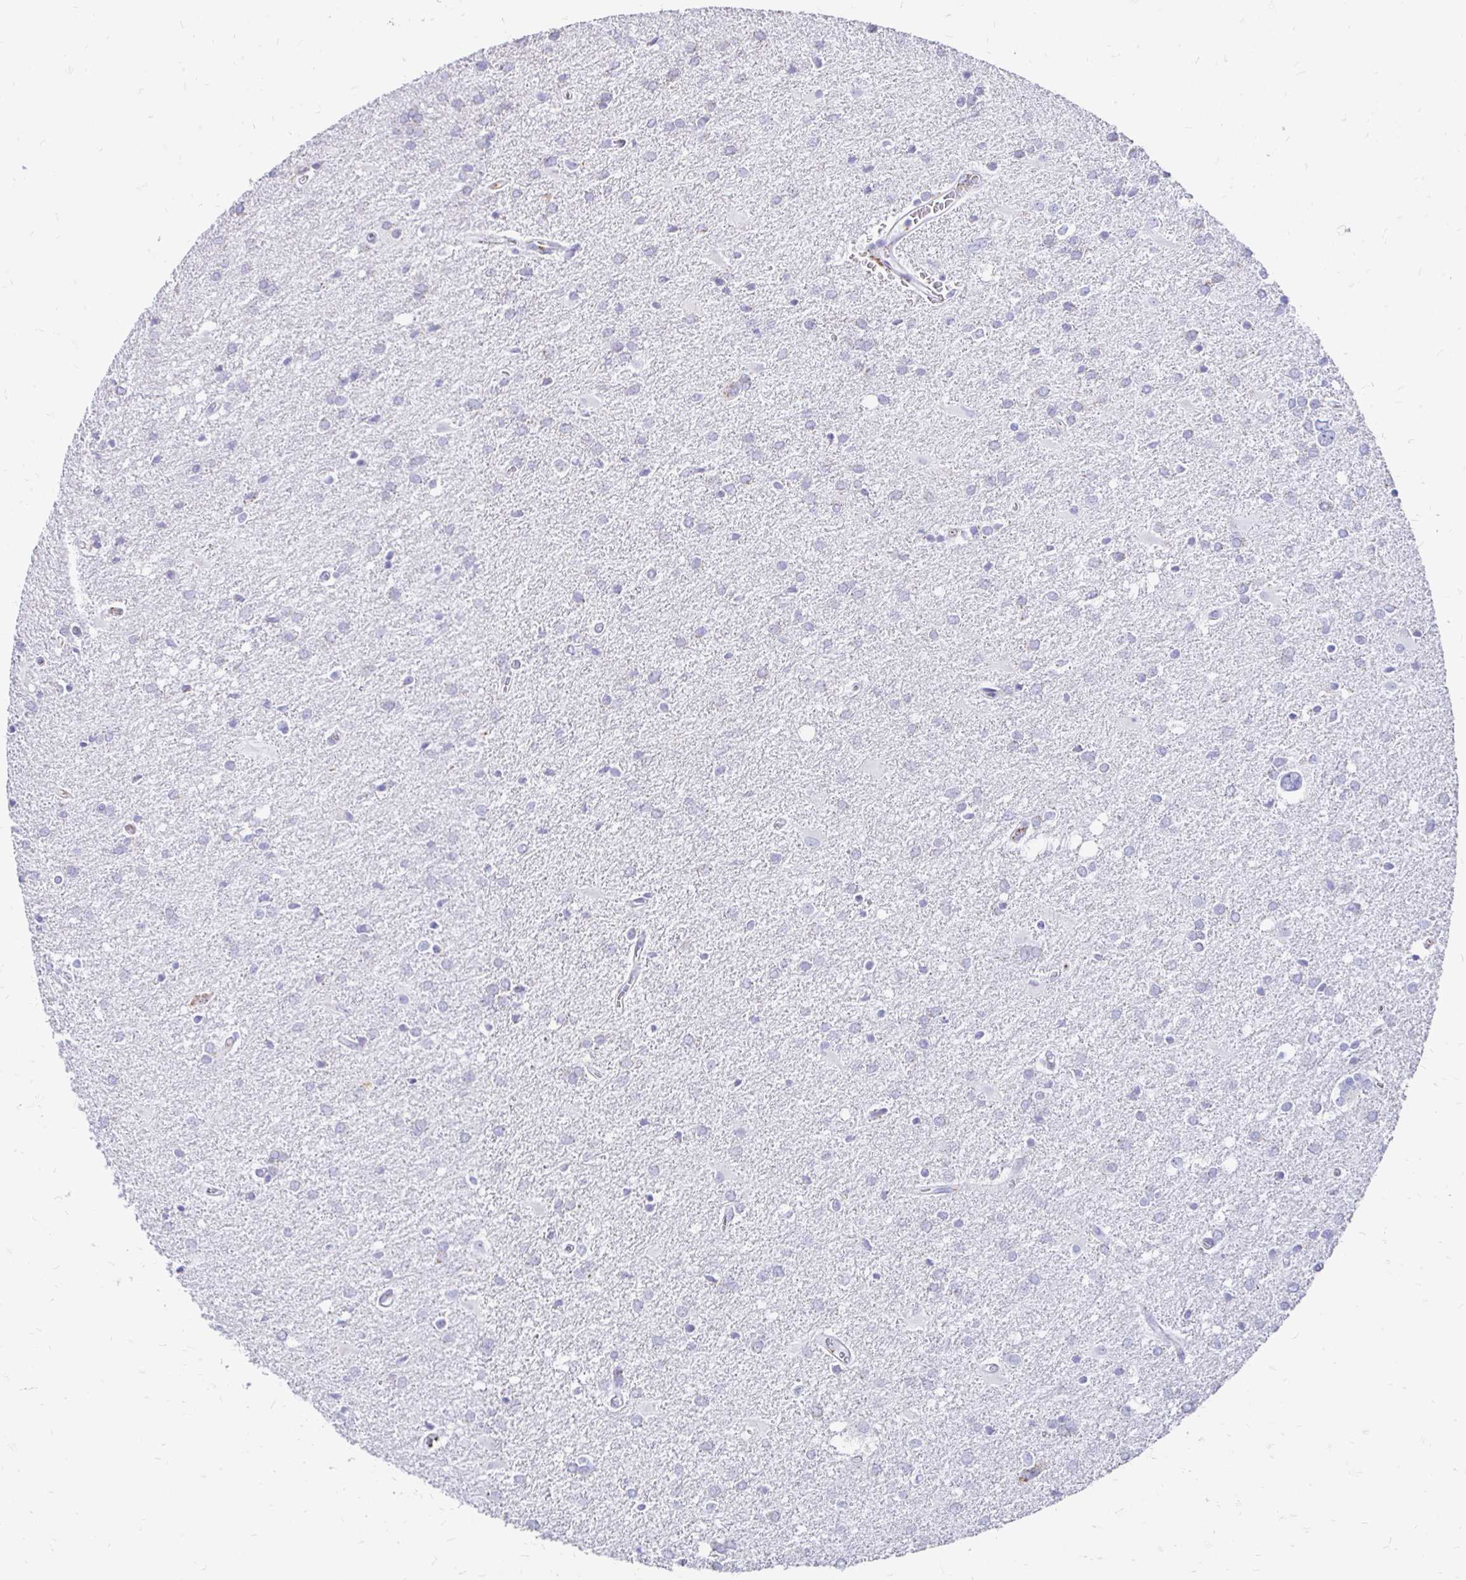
{"staining": {"intensity": "negative", "quantity": "none", "location": "none"}, "tissue": "glioma", "cell_type": "Tumor cells", "image_type": "cancer", "snomed": [{"axis": "morphology", "description": "Glioma, malignant, Low grade"}, {"axis": "topography", "description": "Brain"}], "caption": "IHC micrograph of neoplastic tissue: malignant glioma (low-grade) stained with DAB shows no significant protein expression in tumor cells. (IHC, brightfield microscopy, high magnification).", "gene": "PAGE4", "patient": {"sex": "male", "age": 66}}